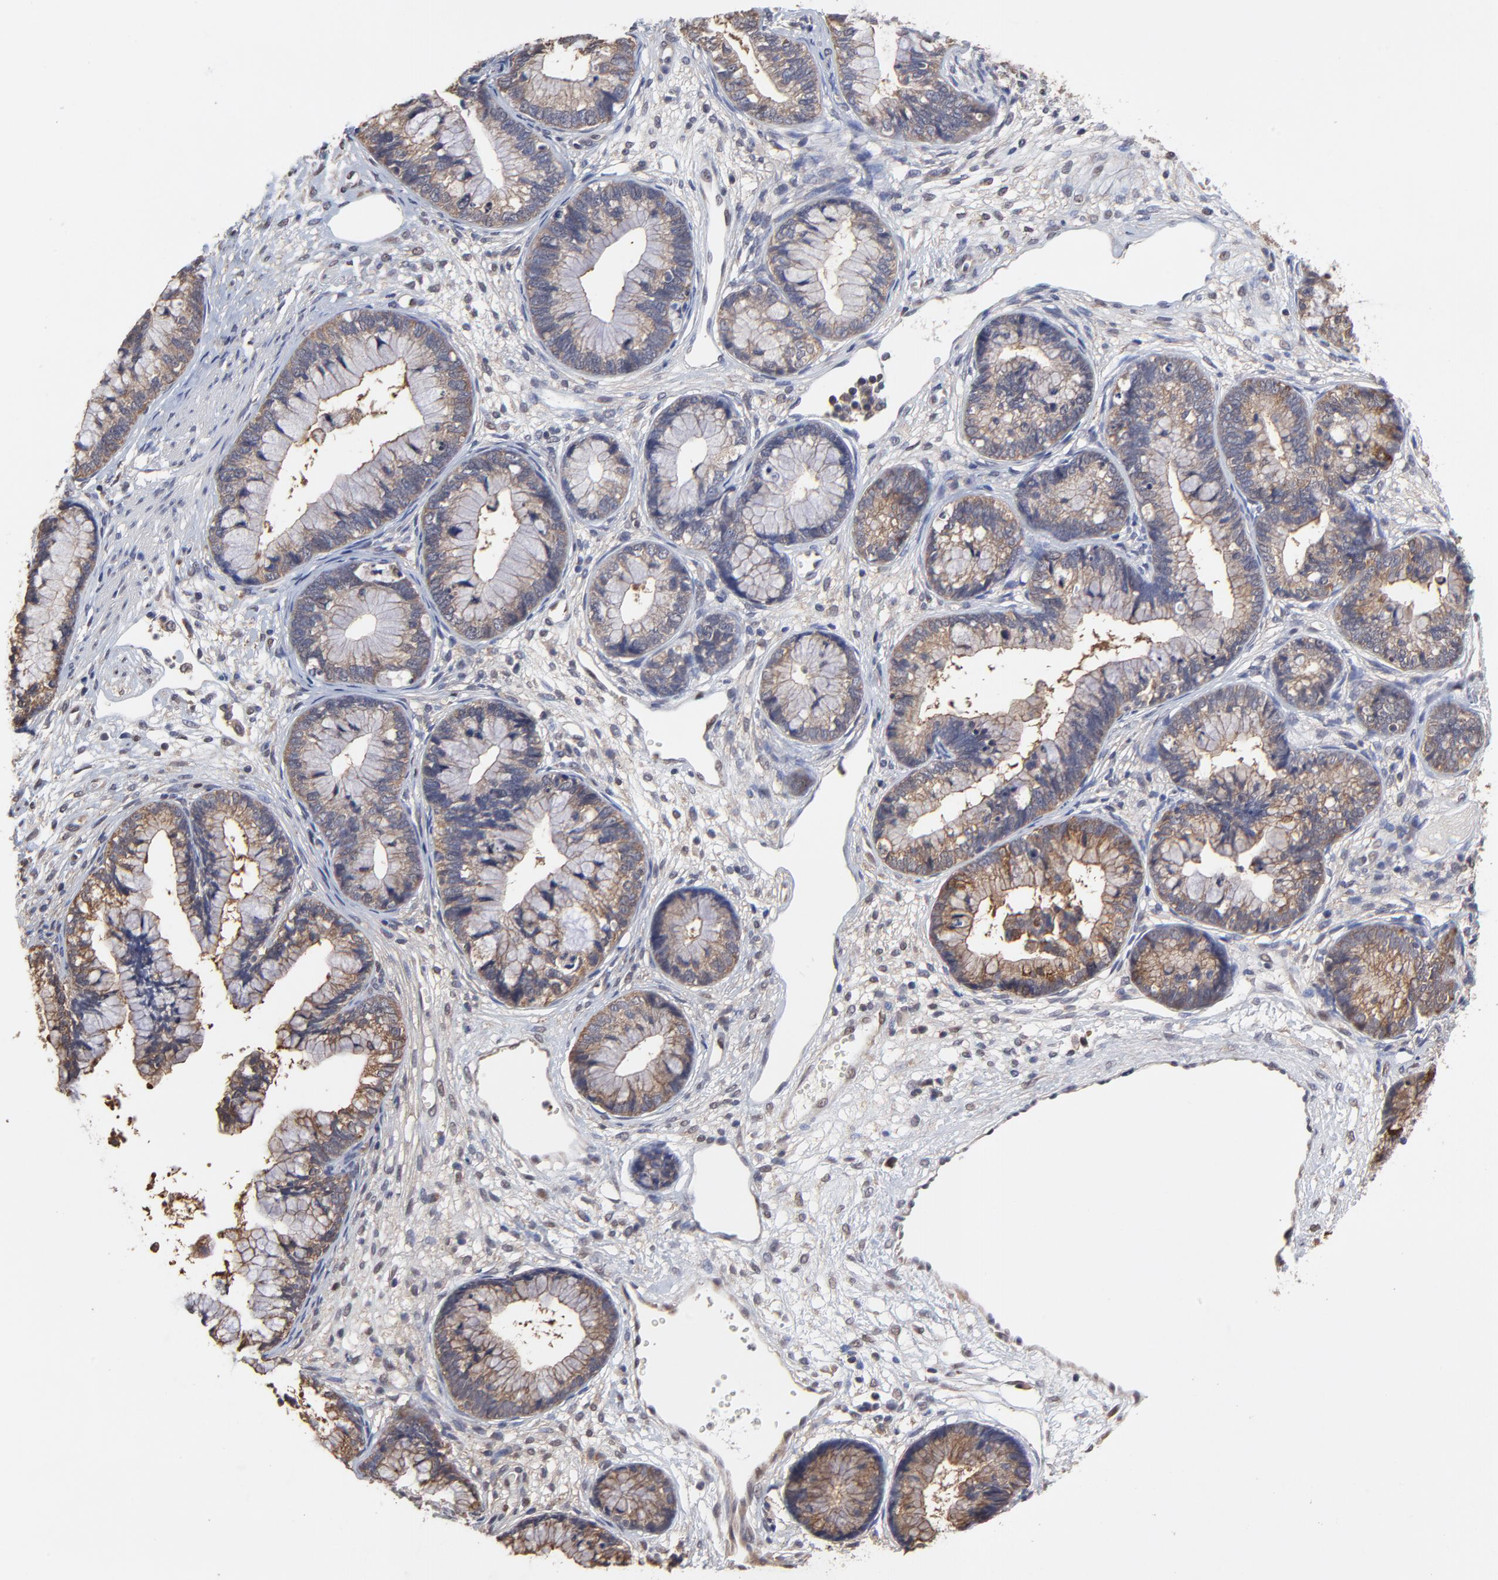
{"staining": {"intensity": "weak", "quantity": "25%-75%", "location": "cytoplasmic/membranous"}, "tissue": "cervical cancer", "cell_type": "Tumor cells", "image_type": "cancer", "snomed": [{"axis": "morphology", "description": "Adenocarcinoma, NOS"}, {"axis": "topography", "description": "Cervix"}], "caption": "Brown immunohistochemical staining in cervical adenocarcinoma shows weak cytoplasmic/membranous expression in approximately 25%-75% of tumor cells. The protein of interest is stained brown, and the nuclei are stained in blue (DAB IHC with brightfield microscopy, high magnification).", "gene": "CCT2", "patient": {"sex": "female", "age": 44}}